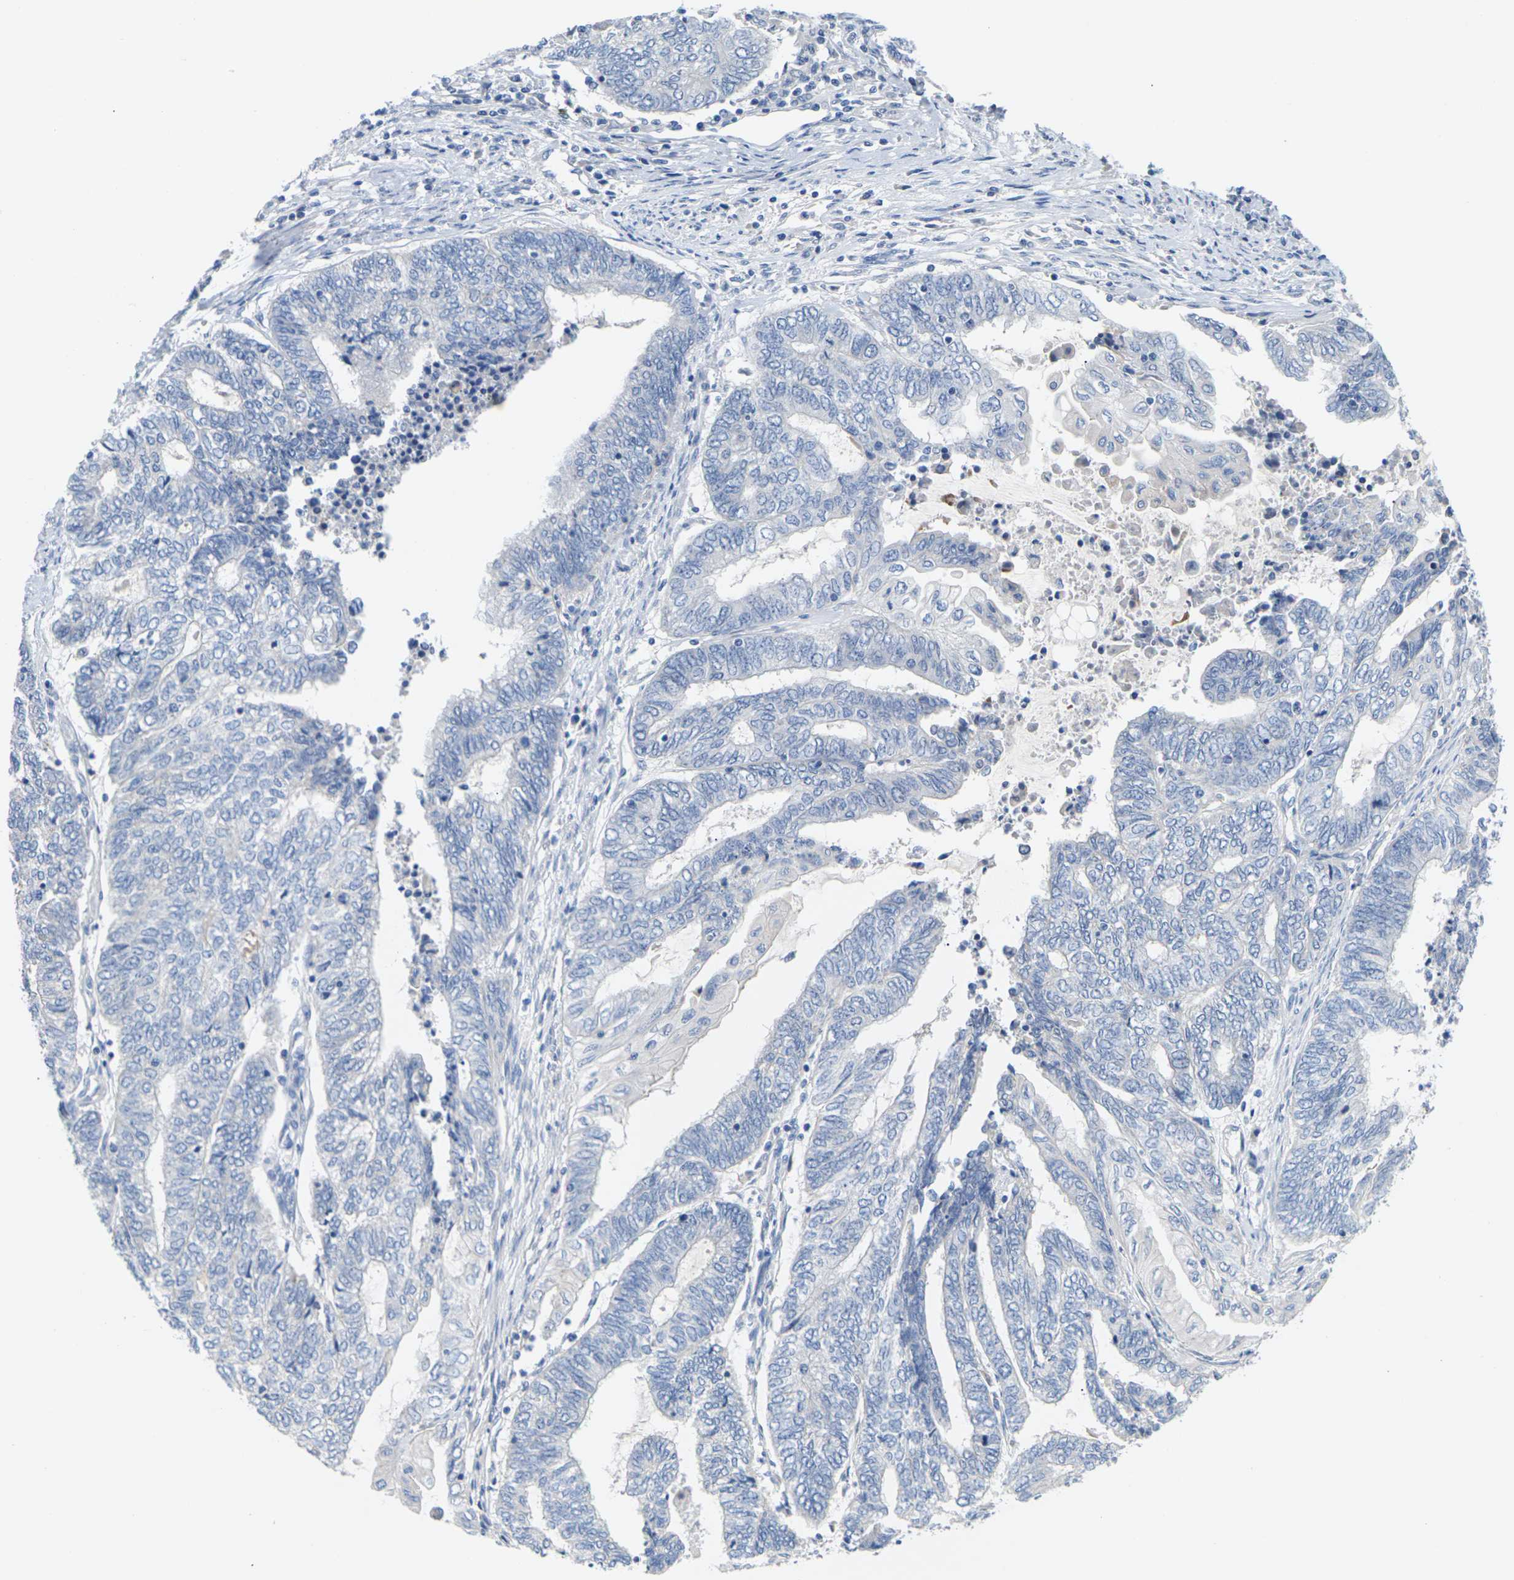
{"staining": {"intensity": "negative", "quantity": "none", "location": "none"}, "tissue": "endometrial cancer", "cell_type": "Tumor cells", "image_type": "cancer", "snomed": [{"axis": "morphology", "description": "Adenocarcinoma, NOS"}, {"axis": "topography", "description": "Uterus"}, {"axis": "topography", "description": "Endometrium"}], "caption": "DAB immunohistochemical staining of human adenocarcinoma (endometrial) demonstrates no significant staining in tumor cells. (Stains: DAB (3,3'-diaminobenzidine) IHC with hematoxylin counter stain, Microscopy: brightfield microscopy at high magnification).", "gene": "TMCO4", "patient": {"sex": "female", "age": 70}}